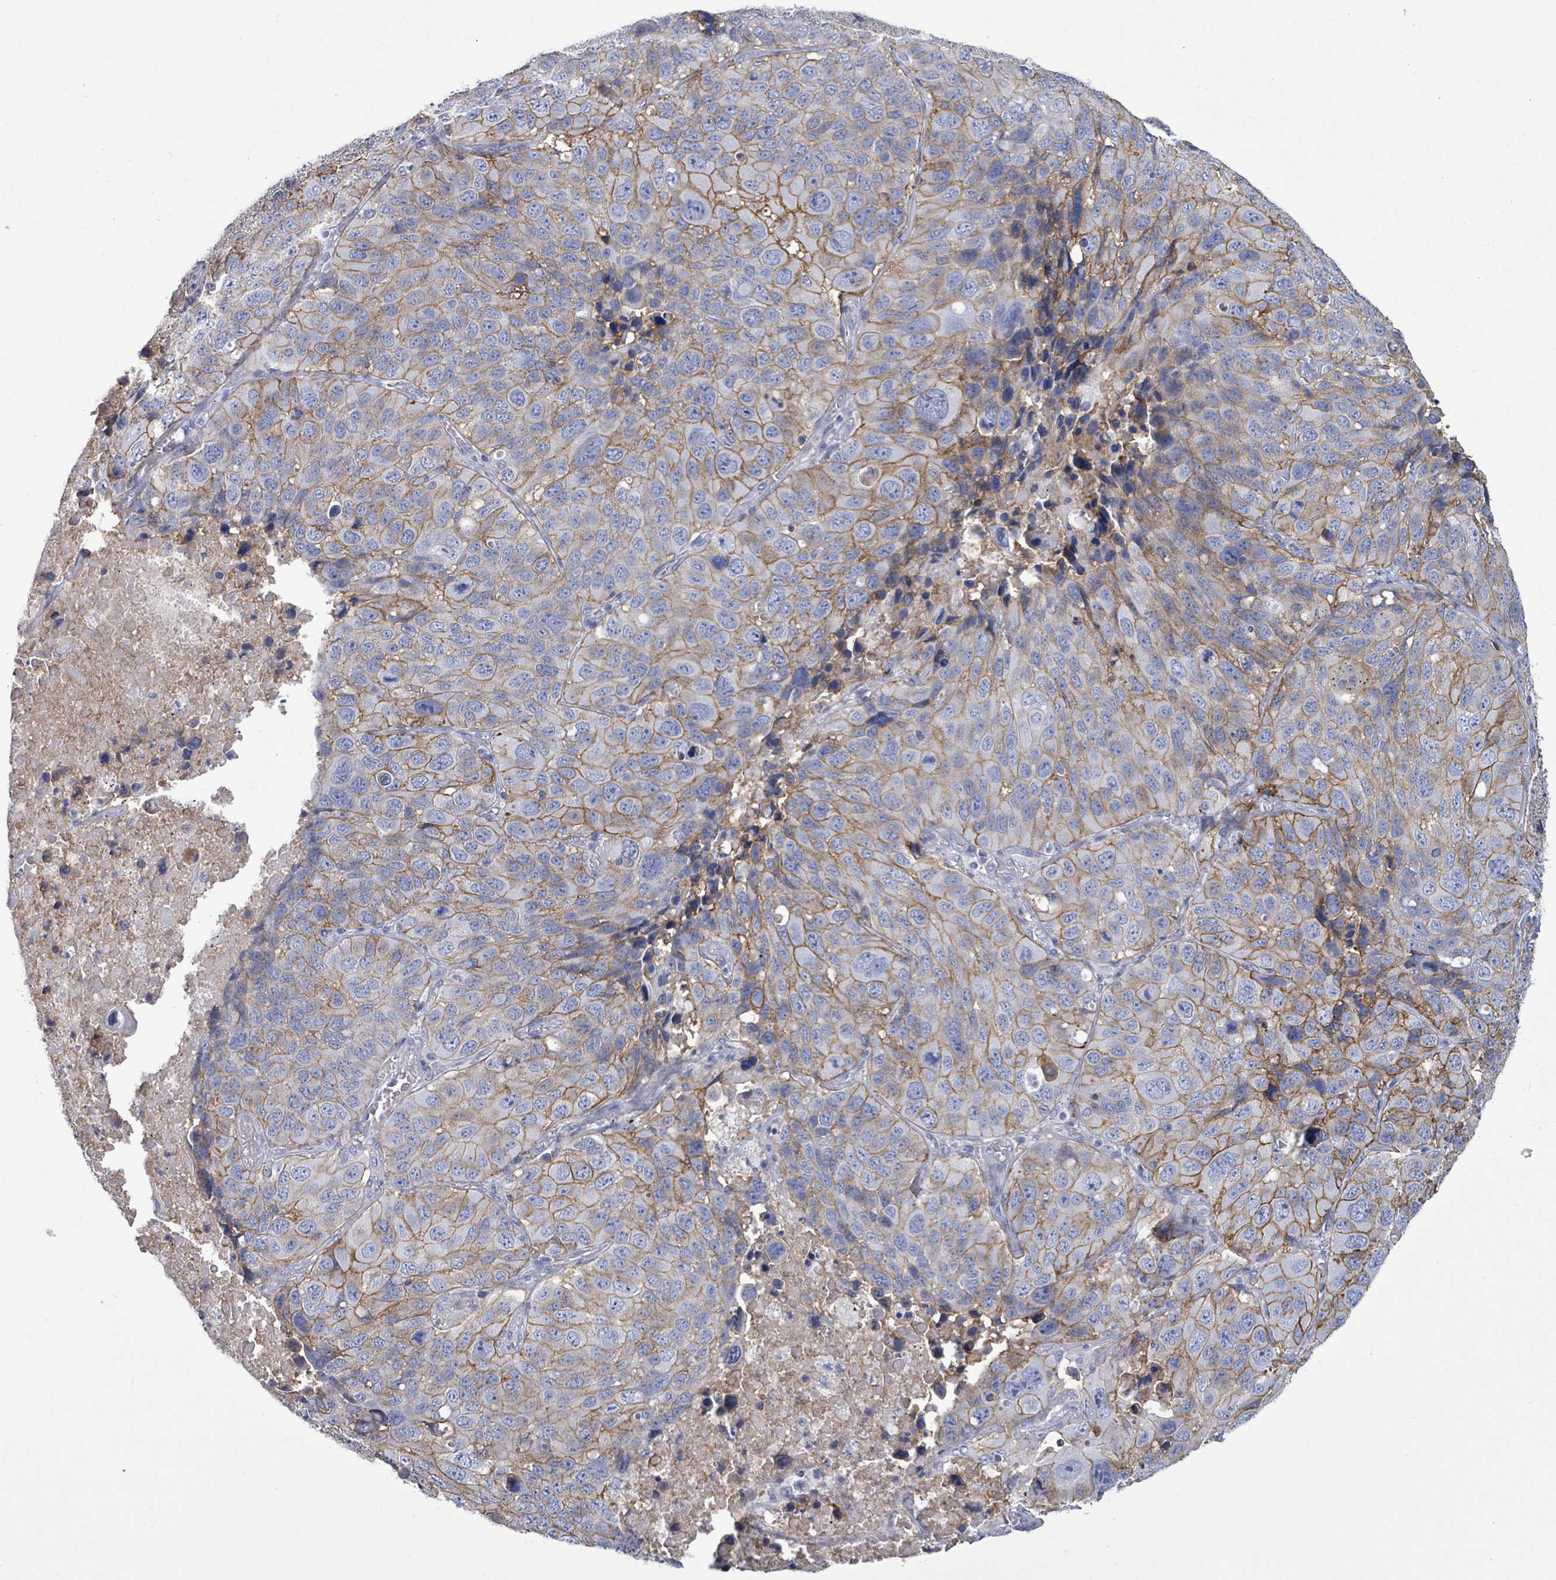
{"staining": {"intensity": "moderate", "quantity": "25%-75%", "location": "cytoplasmic/membranous"}, "tissue": "lung cancer", "cell_type": "Tumor cells", "image_type": "cancer", "snomed": [{"axis": "morphology", "description": "Squamous cell carcinoma, NOS"}, {"axis": "topography", "description": "Lung"}], "caption": "Immunohistochemical staining of human lung squamous cell carcinoma exhibits moderate cytoplasmic/membranous protein expression in approximately 25%-75% of tumor cells. (DAB (3,3'-diaminobenzidine) = brown stain, brightfield microscopy at high magnification).", "gene": "BSG", "patient": {"sex": "male", "age": 60}}